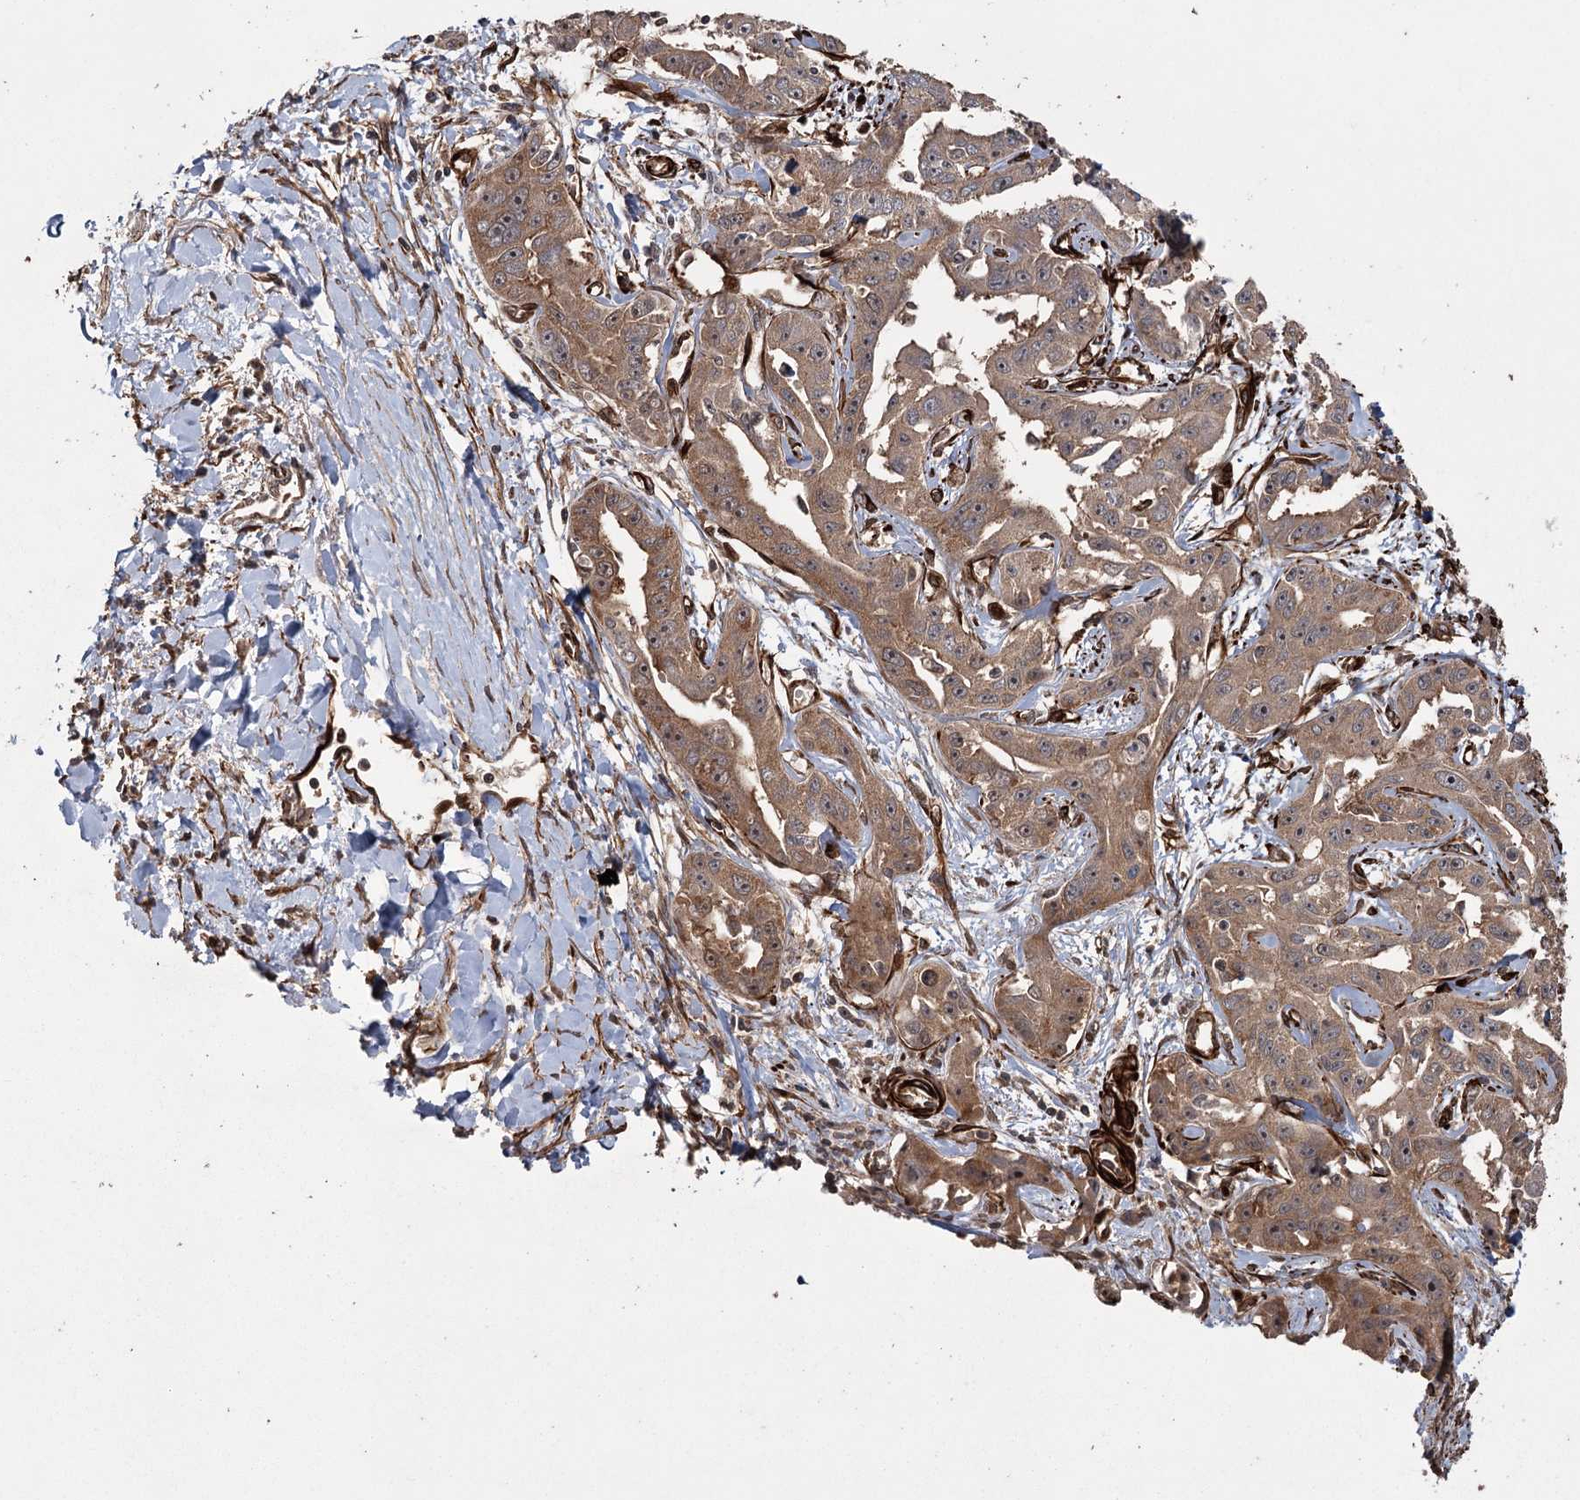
{"staining": {"intensity": "moderate", "quantity": "25%-75%", "location": "nuclear"}, "tissue": "liver cancer", "cell_type": "Tumor cells", "image_type": "cancer", "snomed": [{"axis": "morphology", "description": "Cholangiocarcinoma"}, {"axis": "topography", "description": "Liver"}], "caption": "Immunohistochemistry (IHC) histopathology image of neoplastic tissue: human liver cancer (cholangiocarcinoma) stained using immunohistochemistry (IHC) shows medium levels of moderate protein expression localized specifically in the nuclear of tumor cells, appearing as a nuclear brown color.", "gene": "RPAP3", "patient": {"sex": "male", "age": 59}}